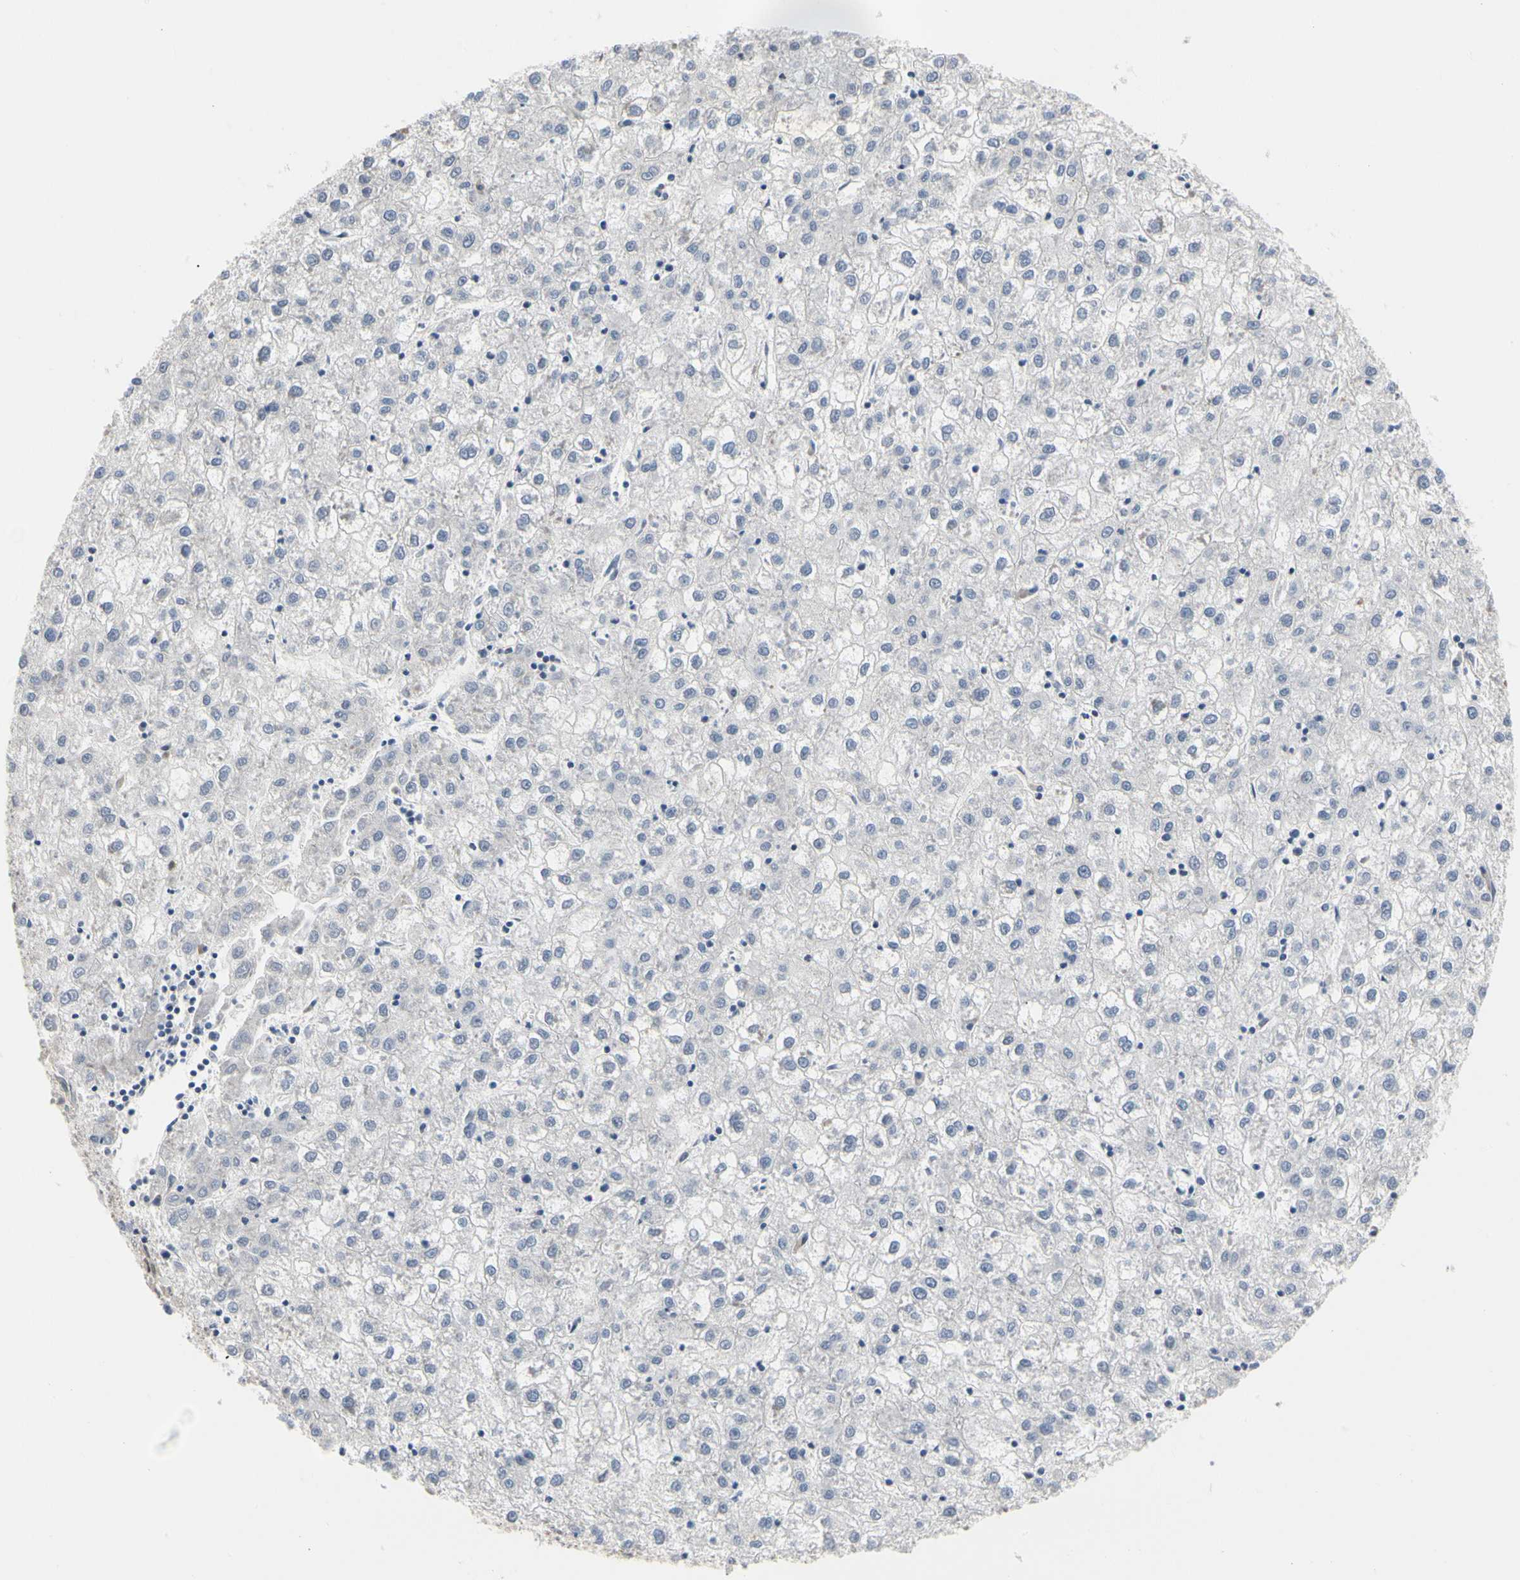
{"staining": {"intensity": "negative", "quantity": "none", "location": "none"}, "tissue": "liver cancer", "cell_type": "Tumor cells", "image_type": "cancer", "snomed": [{"axis": "morphology", "description": "Carcinoma, Hepatocellular, NOS"}, {"axis": "topography", "description": "Liver"}], "caption": "Tumor cells are negative for protein expression in human liver cancer.", "gene": "CDK5", "patient": {"sex": "male", "age": 72}}